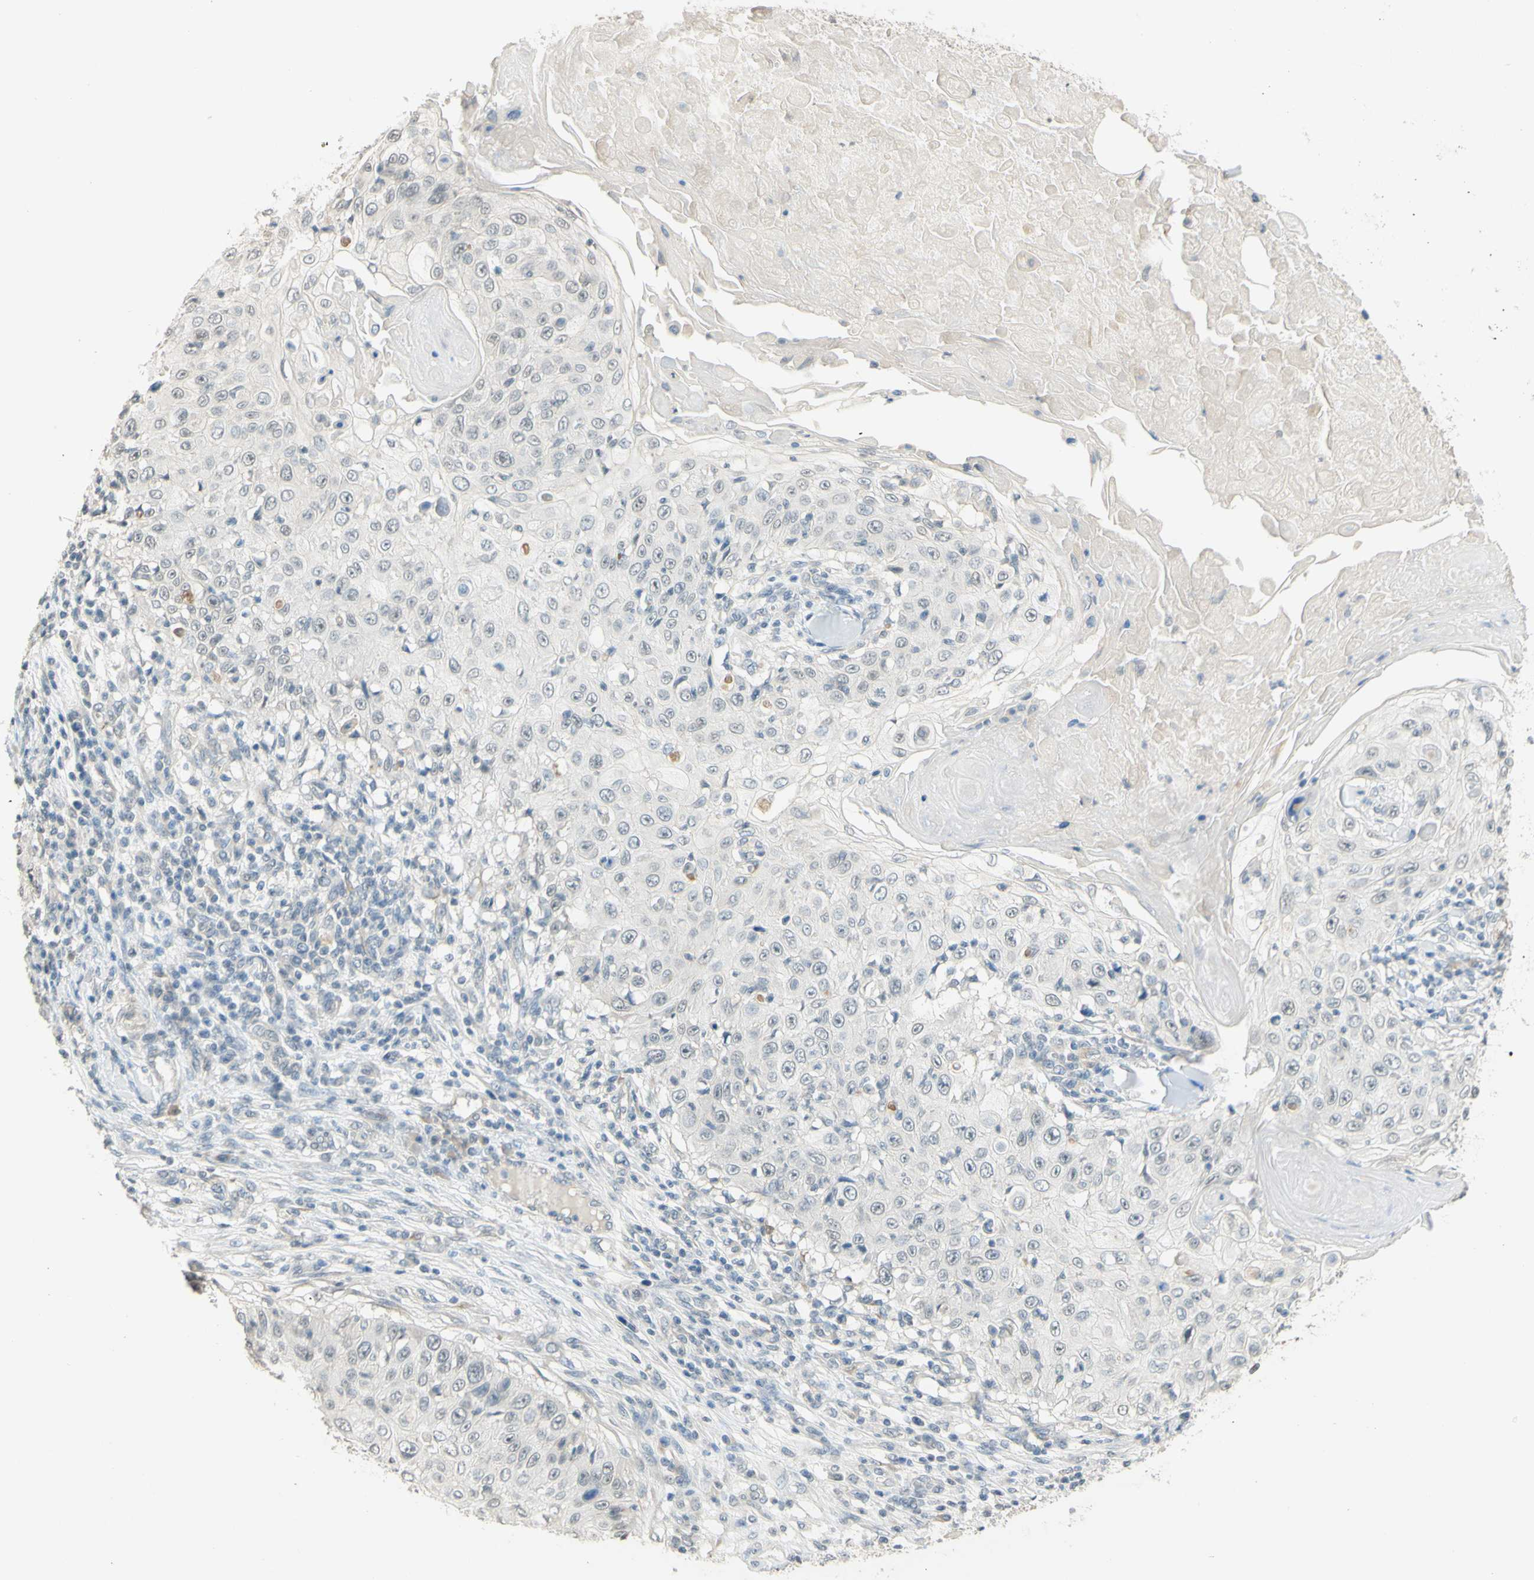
{"staining": {"intensity": "weak", "quantity": "<25%", "location": "cytoplasmic/membranous"}, "tissue": "skin cancer", "cell_type": "Tumor cells", "image_type": "cancer", "snomed": [{"axis": "morphology", "description": "Squamous cell carcinoma, NOS"}, {"axis": "topography", "description": "Skin"}], "caption": "Immunohistochemical staining of human skin squamous cell carcinoma demonstrates no significant positivity in tumor cells.", "gene": "MAG", "patient": {"sex": "male", "age": 86}}